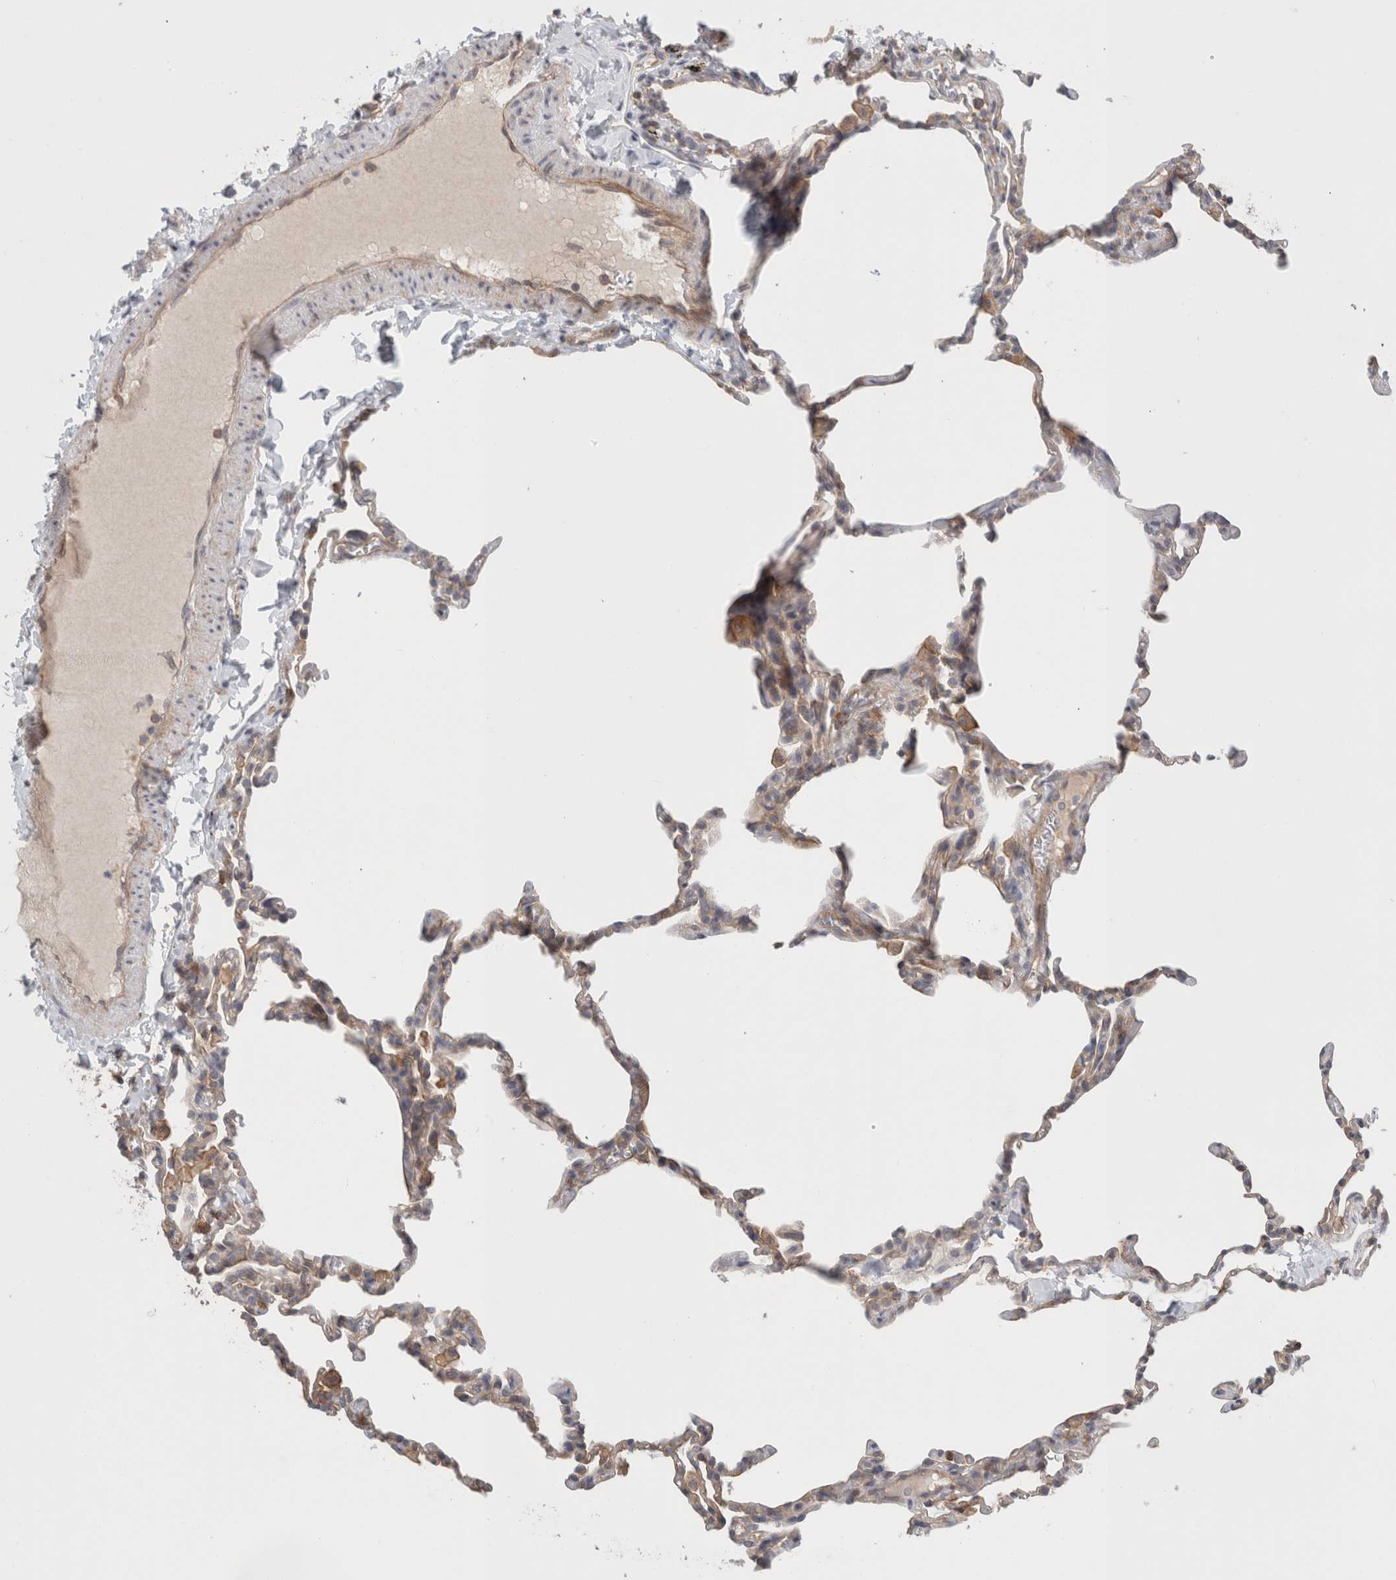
{"staining": {"intensity": "negative", "quantity": "none", "location": "none"}, "tissue": "lung", "cell_type": "Alveolar cells", "image_type": "normal", "snomed": [{"axis": "morphology", "description": "Normal tissue, NOS"}, {"axis": "topography", "description": "Lung"}], "caption": "A high-resolution image shows immunohistochemistry (IHC) staining of benign lung, which displays no significant expression in alveolar cells.", "gene": "RASAL2", "patient": {"sex": "male", "age": 20}}